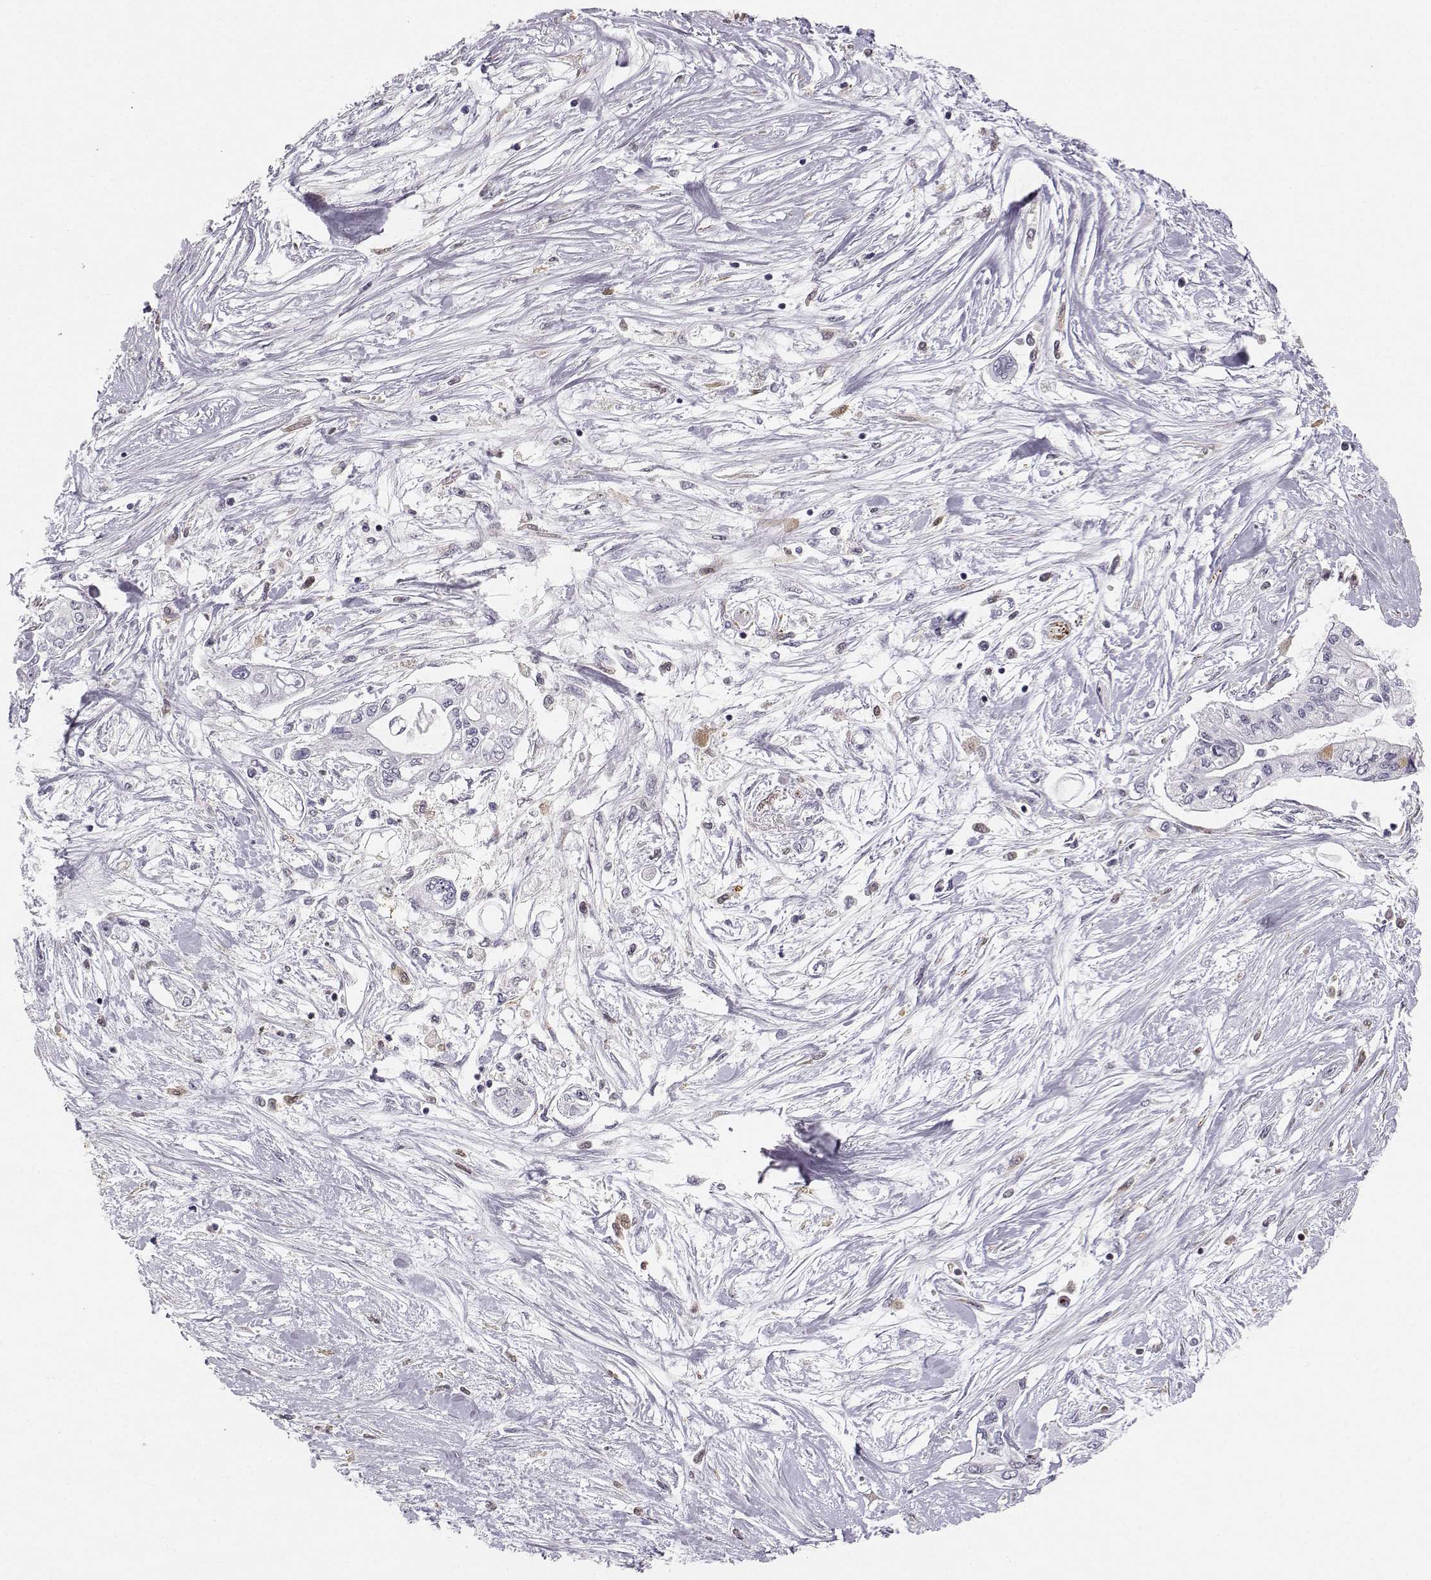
{"staining": {"intensity": "weak", "quantity": "<25%", "location": "cytoplasmic/membranous"}, "tissue": "pancreatic cancer", "cell_type": "Tumor cells", "image_type": "cancer", "snomed": [{"axis": "morphology", "description": "Adenocarcinoma, NOS"}, {"axis": "topography", "description": "Pancreas"}], "caption": "There is no significant expression in tumor cells of adenocarcinoma (pancreatic). (DAB (3,3'-diaminobenzidine) IHC, high magnification).", "gene": "HTR7", "patient": {"sex": "female", "age": 77}}